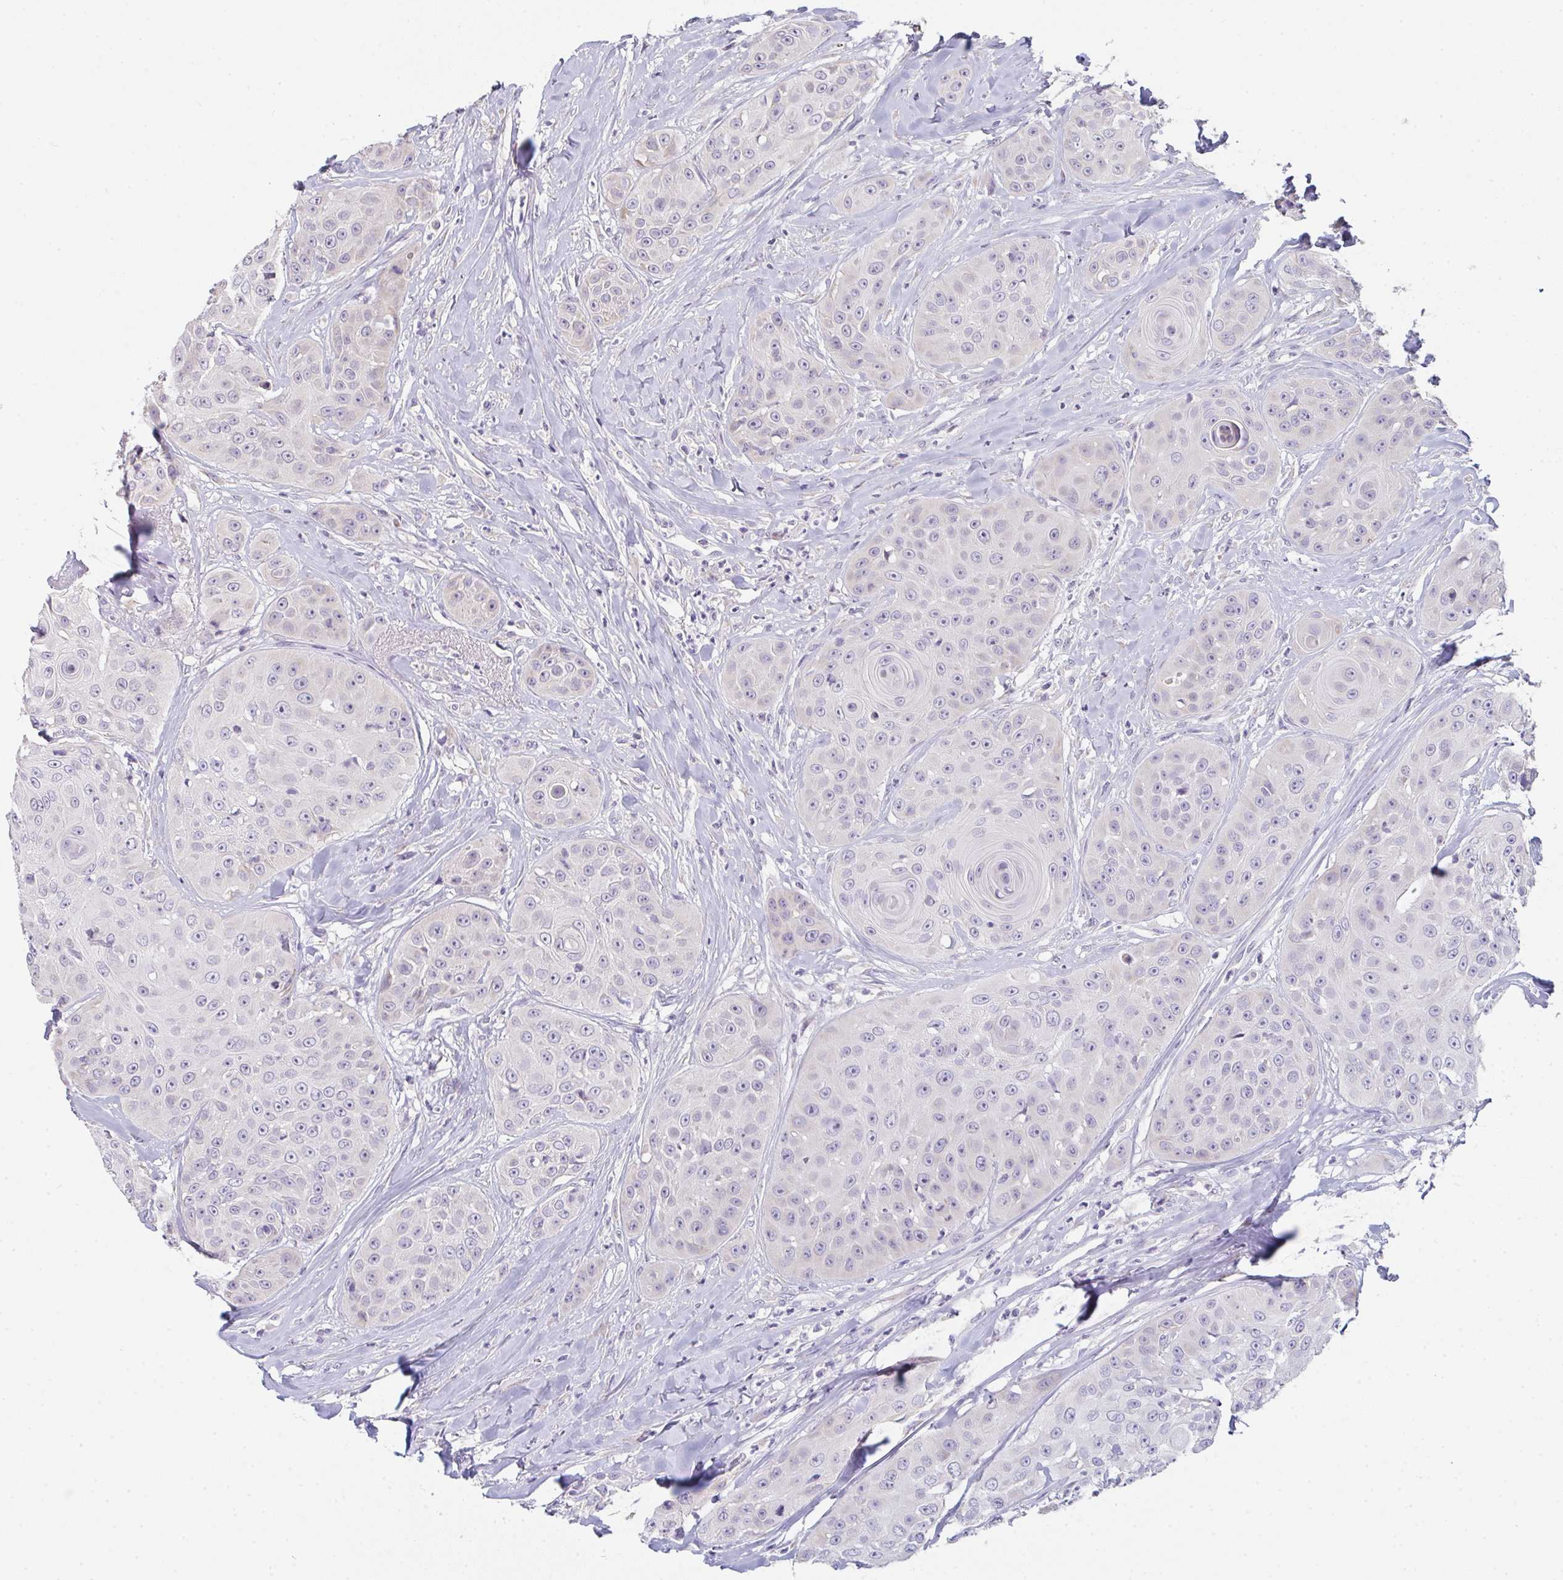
{"staining": {"intensity": "negative", "quantity": "none", "location": "none"}, "tissue": "head and neck cancer", "cell_type": "Tumor cells", "image_type": "cancer", "snomed": [{"axis": "morphology", "description": "Squamous cell carcinoma, NOS"}, {"axis": "topography", "description": "Head-Neck"}], "caption": "This is an IHC micrograph of head and neck cancer. There is no expression in tumor cells.", "gene": "CACNA1S", "patient": {"sex": "male", "age": 83}}